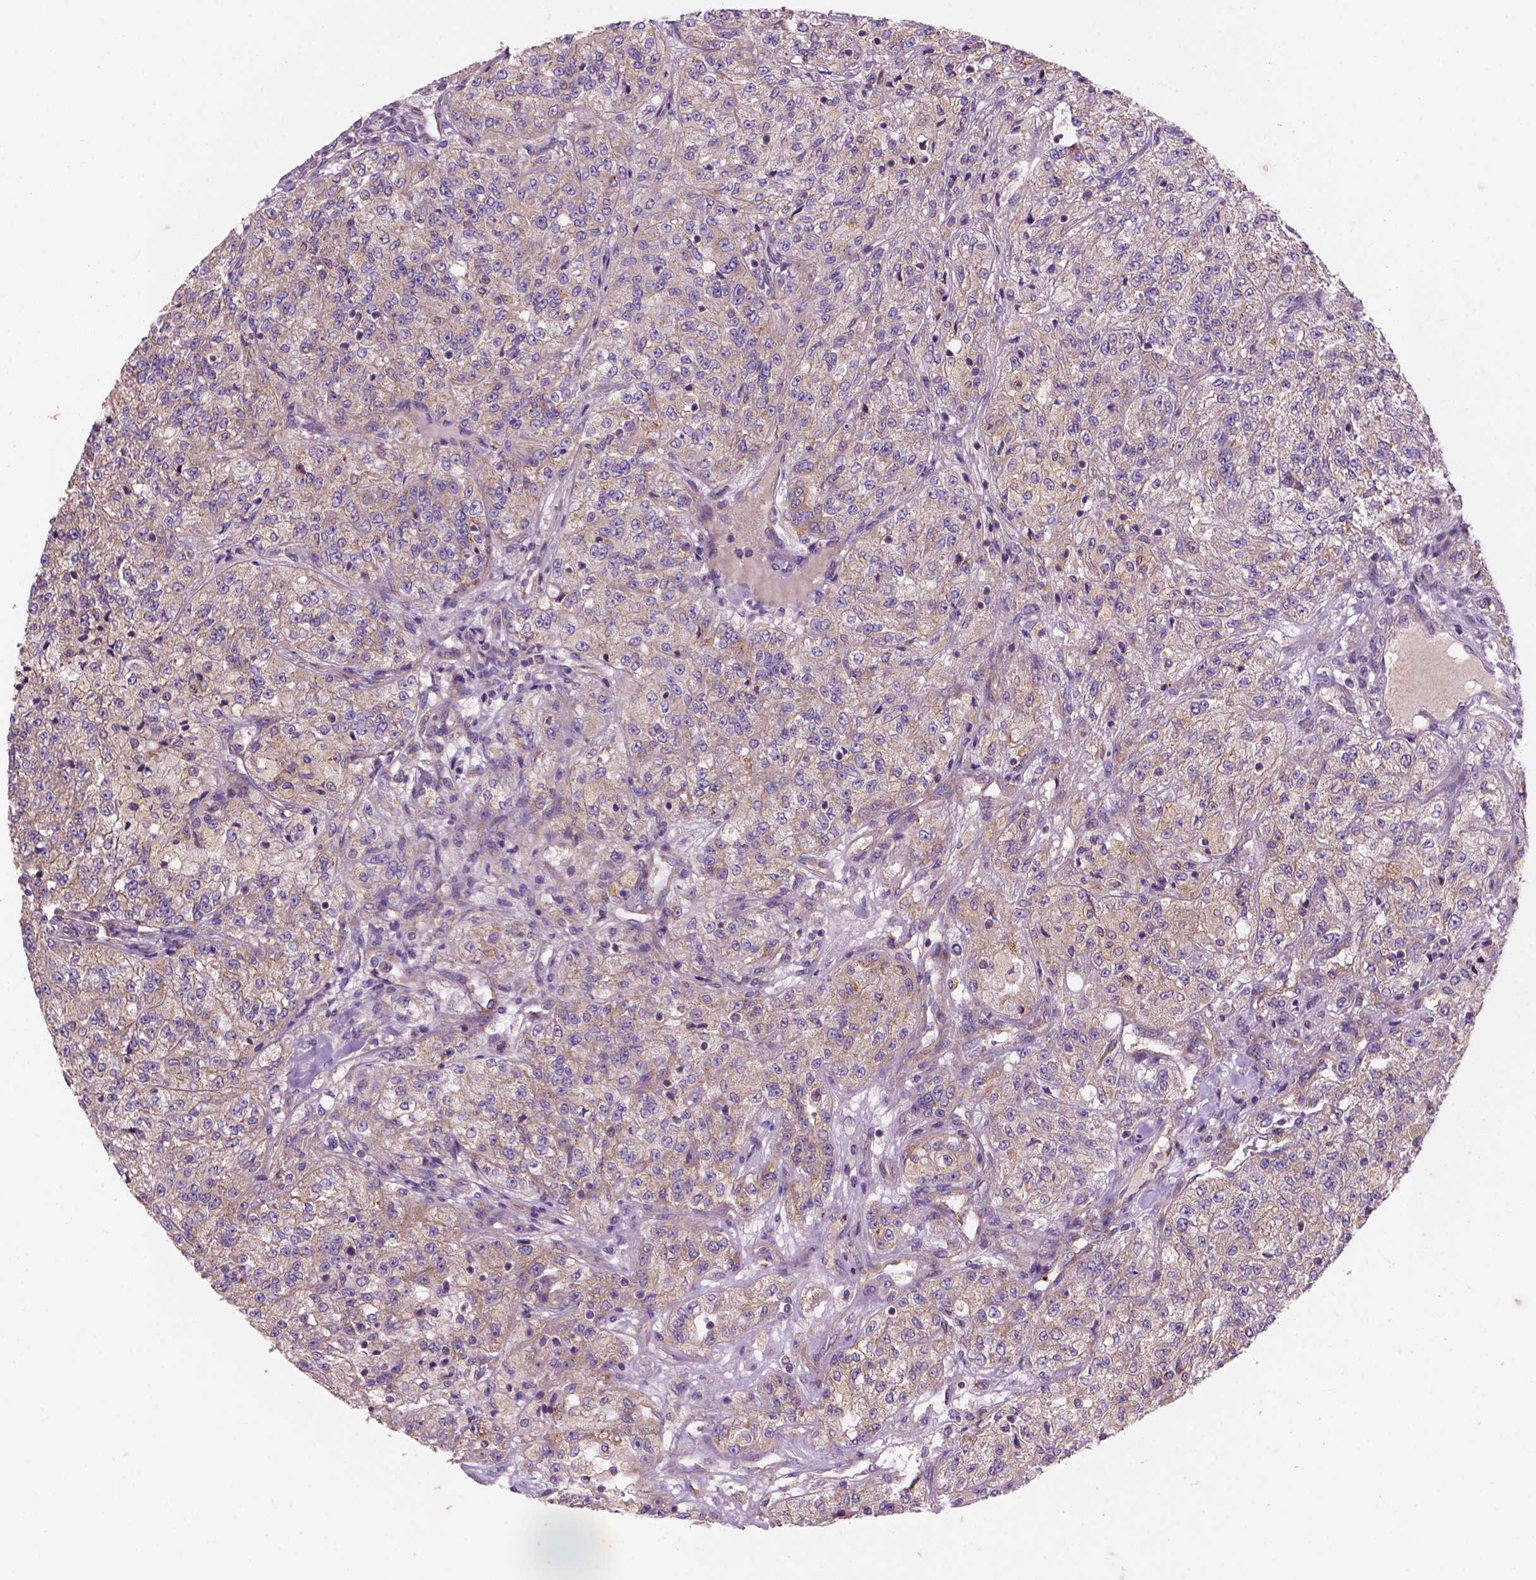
{"staining": {"intensity": "moderate", "quantity": "25%-75%", "location": "cytoplasmic/membranous"}, "tissue": "renal cancer", "cell_type": "Tumor cells", "image_type": "cancer", "snomed": [{"axis": "morphology", "description": "Adenocarcinoma, NOS"}, {"axis": "topography", "description": "Kidney"}], "caption": "Tumor cells display moderate cytoplasmic/membranous expression in about 25%-75% of cells in renal adenocarcinoma. (DAB (3,3'-diaminobenzidine) IHC, brown staining for protein, blue staining for nuclei).", "gene": "WARS2", "patient": {"sex": "female", "age": 63}}